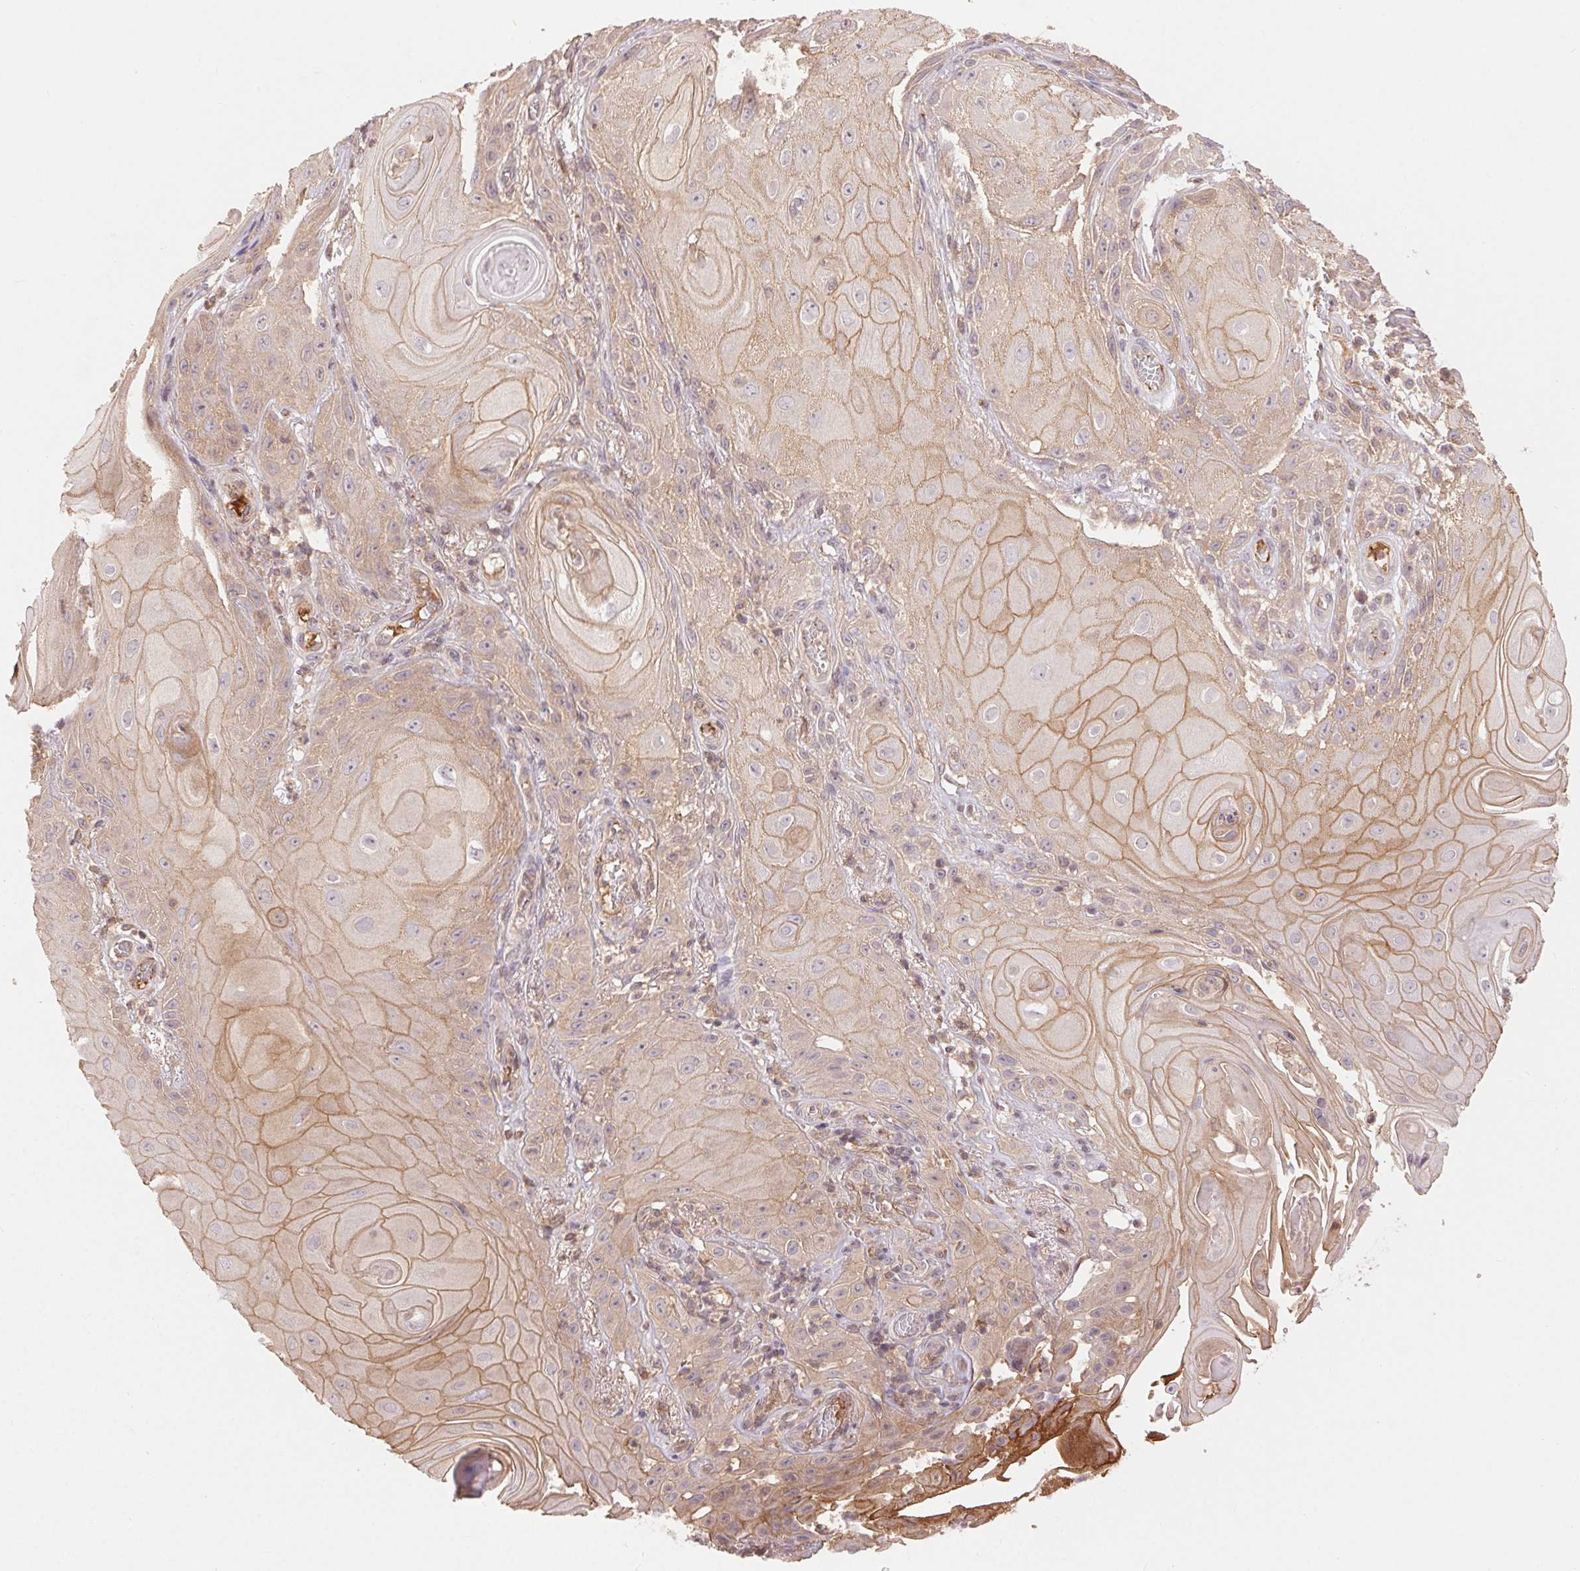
{"staining": {"intensity": "moderate", "quantity": "25%-75%", "location": "cytoplasmic/membranous"}, "tissue": "skin cancer", "cell_type": "Tumor cells", "image_type": "cancer", "snomed": [{"axis": "morphology", "description": "Squamous cell carcinoma, NOS"}, {"axis": "topography", "description": "Skin"}], "caption": "Squamous cell carcinoma (skin) stained for a protein (brown) reveals moderate cytoplasmic/membranous positive staining in about 25%-75% of tumor cells.", "gene": "MAPKAPK2", "patient": {"sex": "male", "age": 62}}